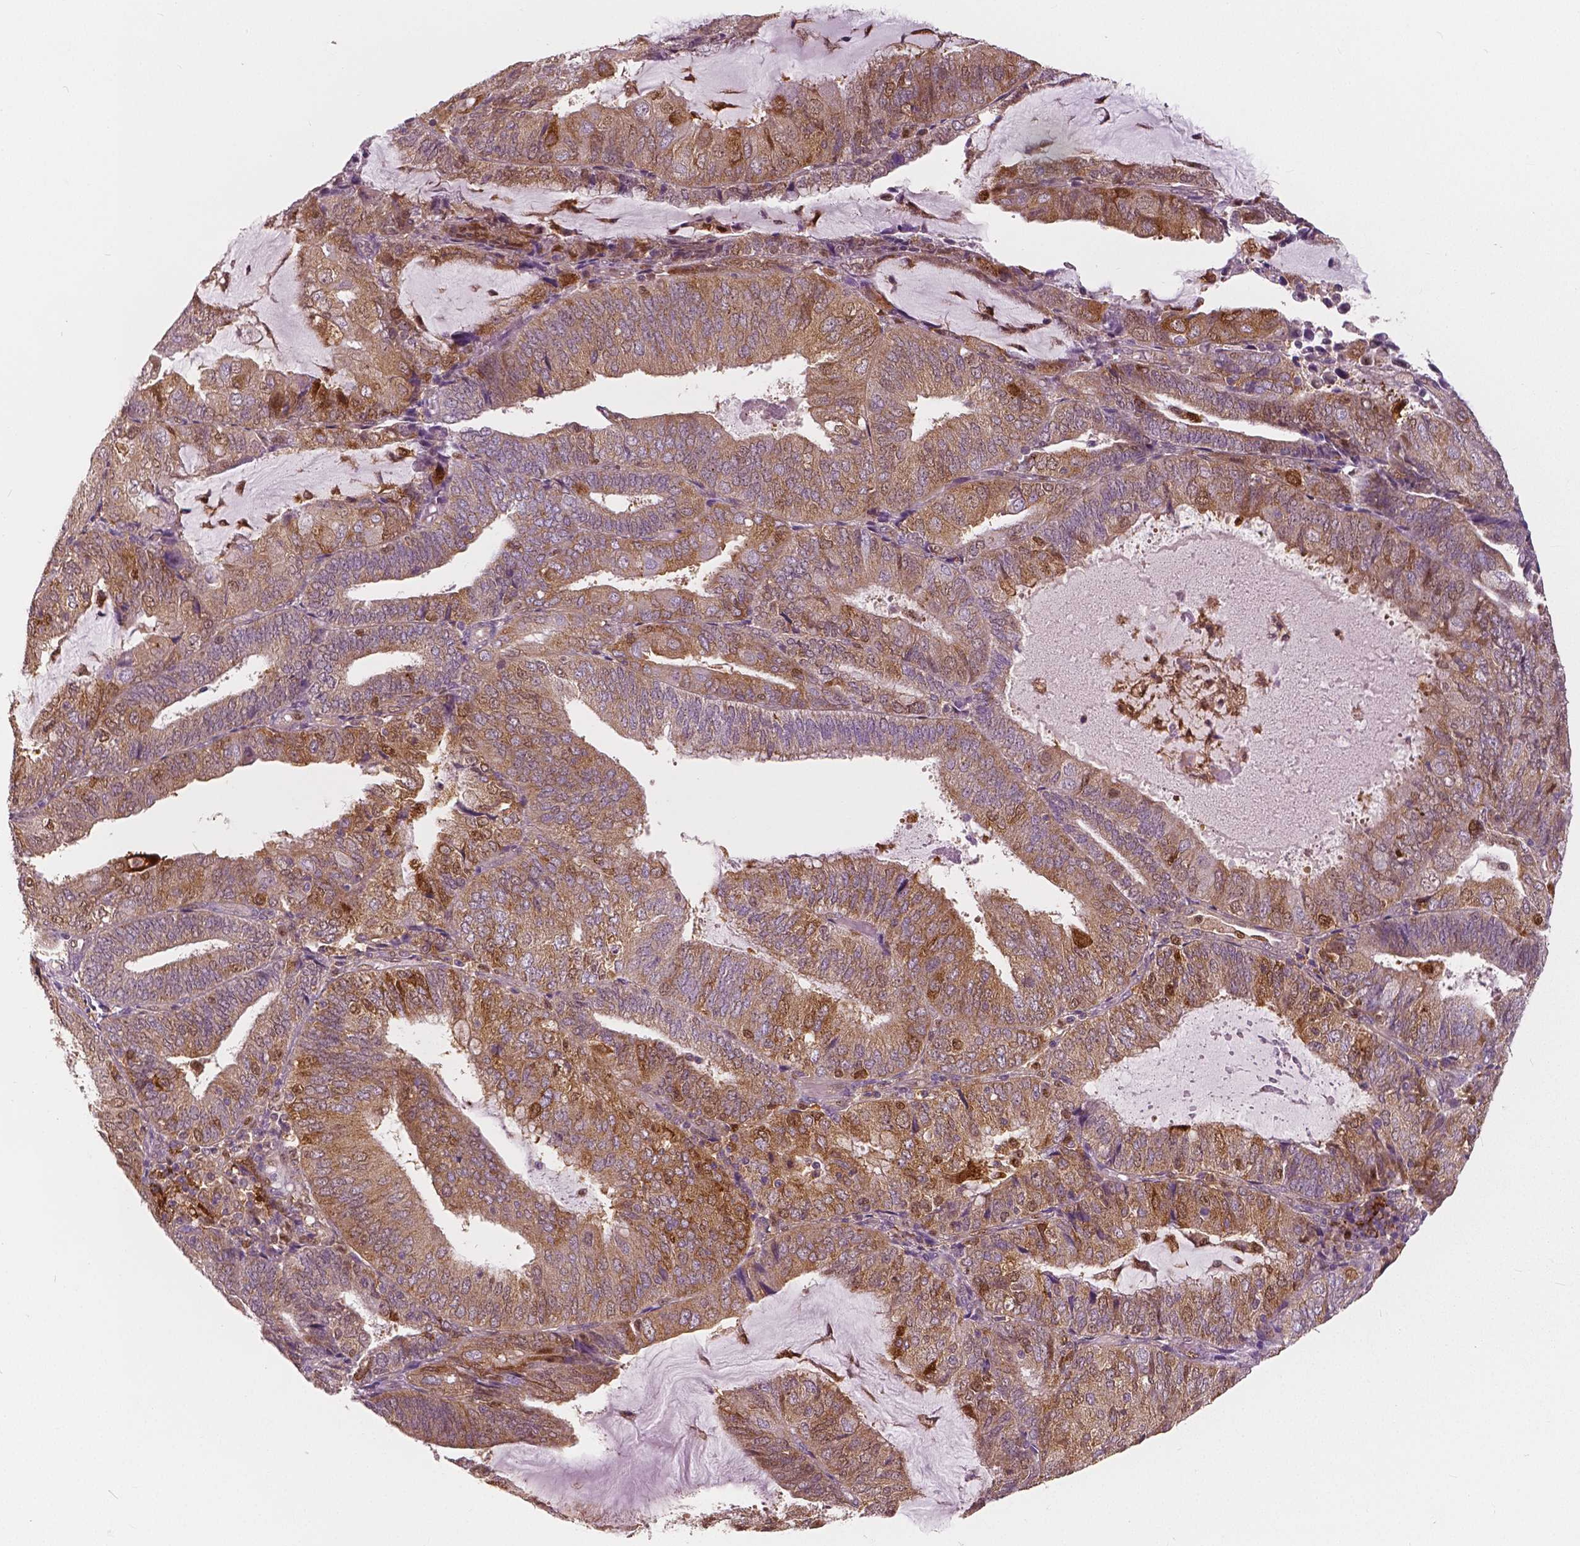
{"staining": {"intensity": "moderate", "quantity": ">75%", "location": "cytoplasmic/membranous,nuclear"}, "tissue": "endometrial cancer", "cell_type": "Tumor cells", "image_type": "cancer", "snomed": [{"axis": "morphology", "description": "Adenocarcinoma, NOS"}, {"axis": "topography", "description": "Endometrium"}], "caption": "A medium amount of moderate cytoplasmic/membranous and nuclear positivity is seen in about >75% of tumor cells in endometrial cancer (adenocarcinoma) tissue.", "gene": "SQSTM1", "patient": {"sex": "female", "age": 81}}